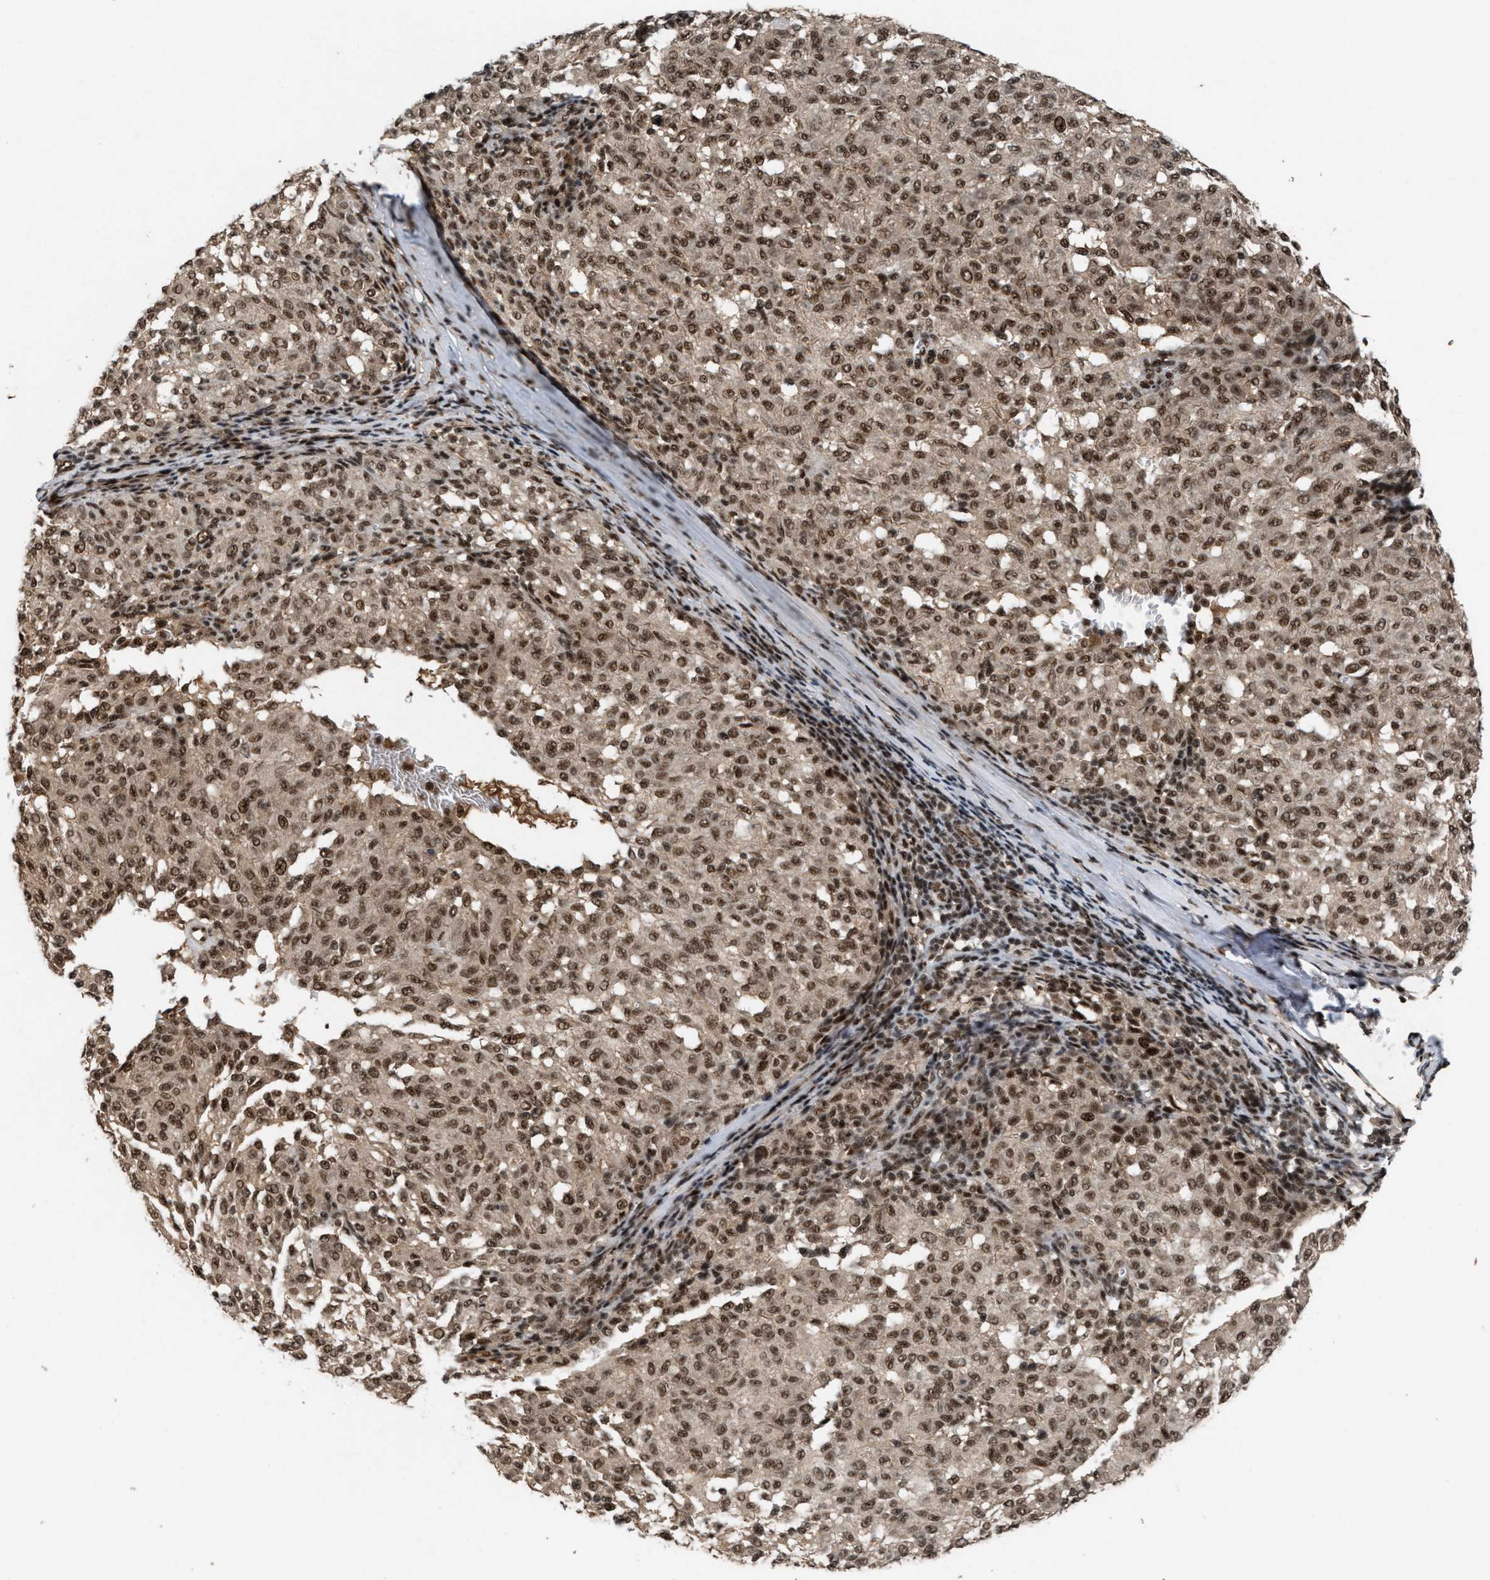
{"staining": {"intensity": "moderate", "quantity": ">75%", "location": "cytoplasmic/membranous,nuclear"}, "tissue": "melanoma", "cell_type": "Tumor cells", "image_type": "cancer", "snomed": [{"axis": "morphology", "description": "Malignant melanoma, NOS"}, {"axis": "topography", "description": "Skin"}], "caption": "DAB immunohistochemical staining of malignant melanoma shows moderate cytoplasmic/membranous and nuclear protein staining in about >75% of tumor cells.", "gene": "PRPF4", "patient": {"sex": "female", "age": 72}}